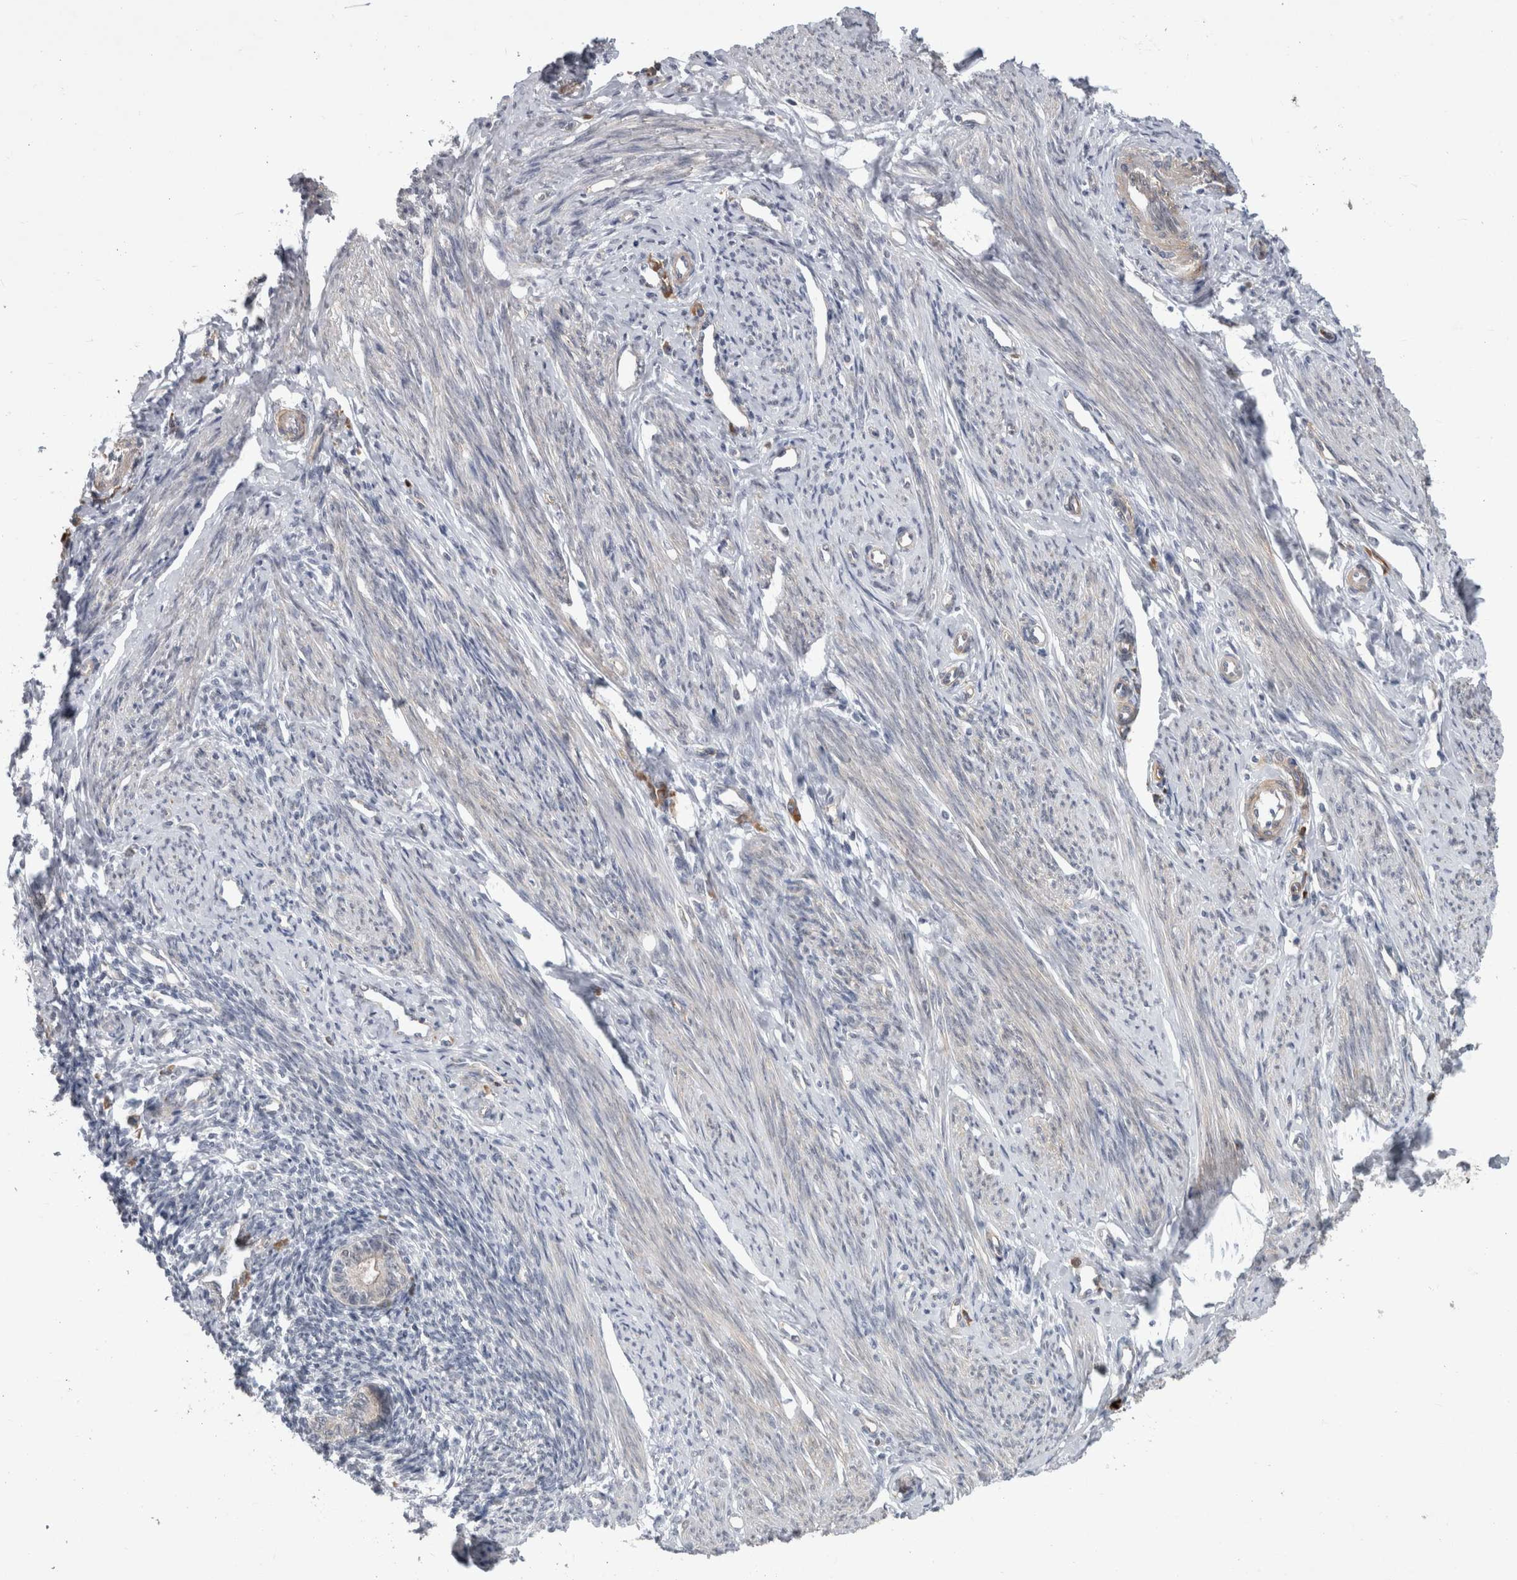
{"staining": {"intensity": "negative", "quantity": "none", "location": "none"}, "tissue": "endometrium", "cell_type": "Cells in endometrial stroma", "image_type": "normal", "snomed": [{"axis": "morphology", "description": "Normal tissue, NOS"}, {"axis": "topography", "description": "Endometrium"}], "caption": "Benign endometrium was stained to show a protein in brown. There is no significant positivity in cells in endometrial stroma. (Immunohistochemistry (ihc), brightfield microscopy, high magnification).", "gene": "FAM83H", "patient": {"sex": "female", "age": 56}}